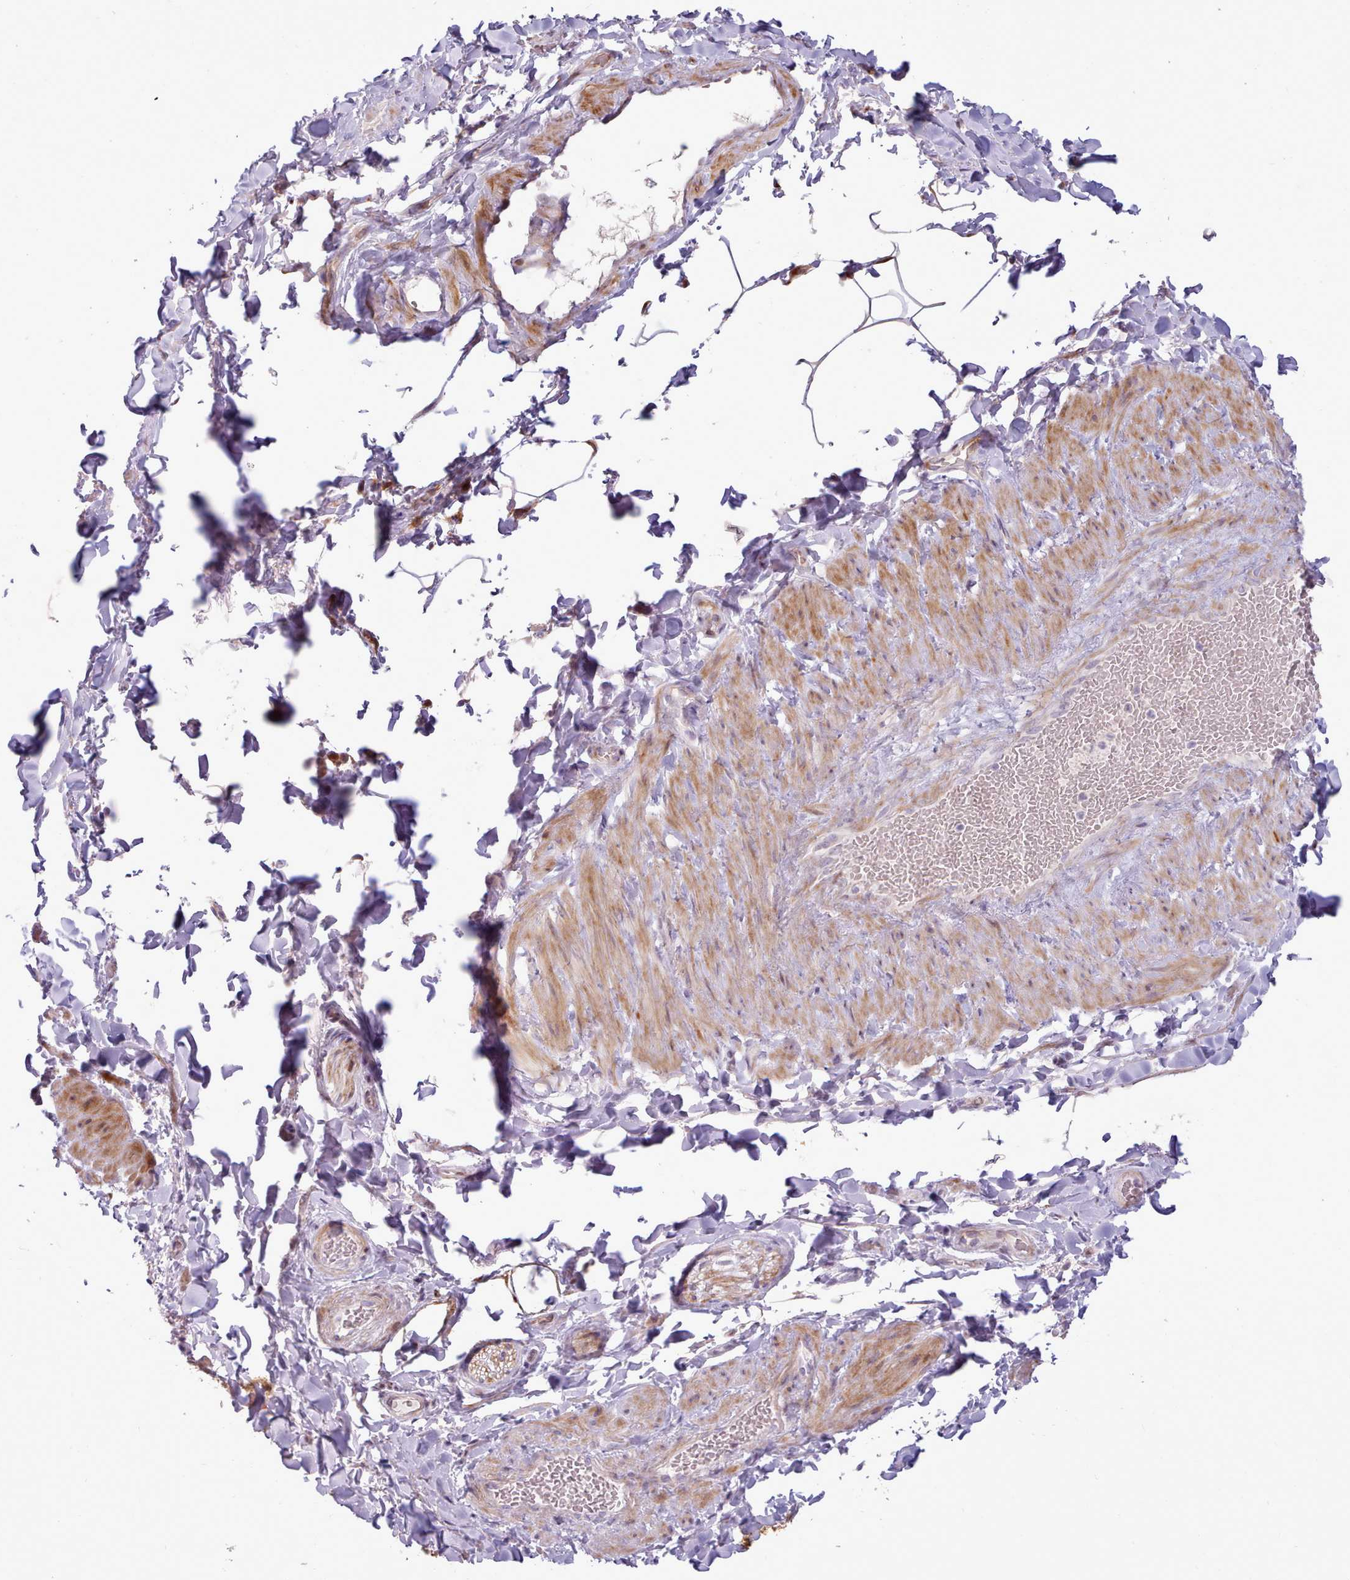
{"staining": {"intensity": "weak", "quantity": "25%-75%", "location": "cytoplasmic/membranous"}, "tissue": "adipose tissue", "cell_type": "Adipocytes", "image_type": "normal", "snomed": [{"axis": "morphology", "description": "Normal tissue, NOS"}, {"axis": "topography", "description": "Soft tissue"}, {"axis": "topography", "description": "Vascular tissue"}], "caption": "The image exhibits staining of normal adipose tissue, revealing weak cytoplasmic/membranous protein expression (brown color) within adipocytes. (DAB IHC, brown staining for protein, blue staining for nuclei).", "gene": "PPP3R1", "patient": {"sex": "male", "age": 54}}